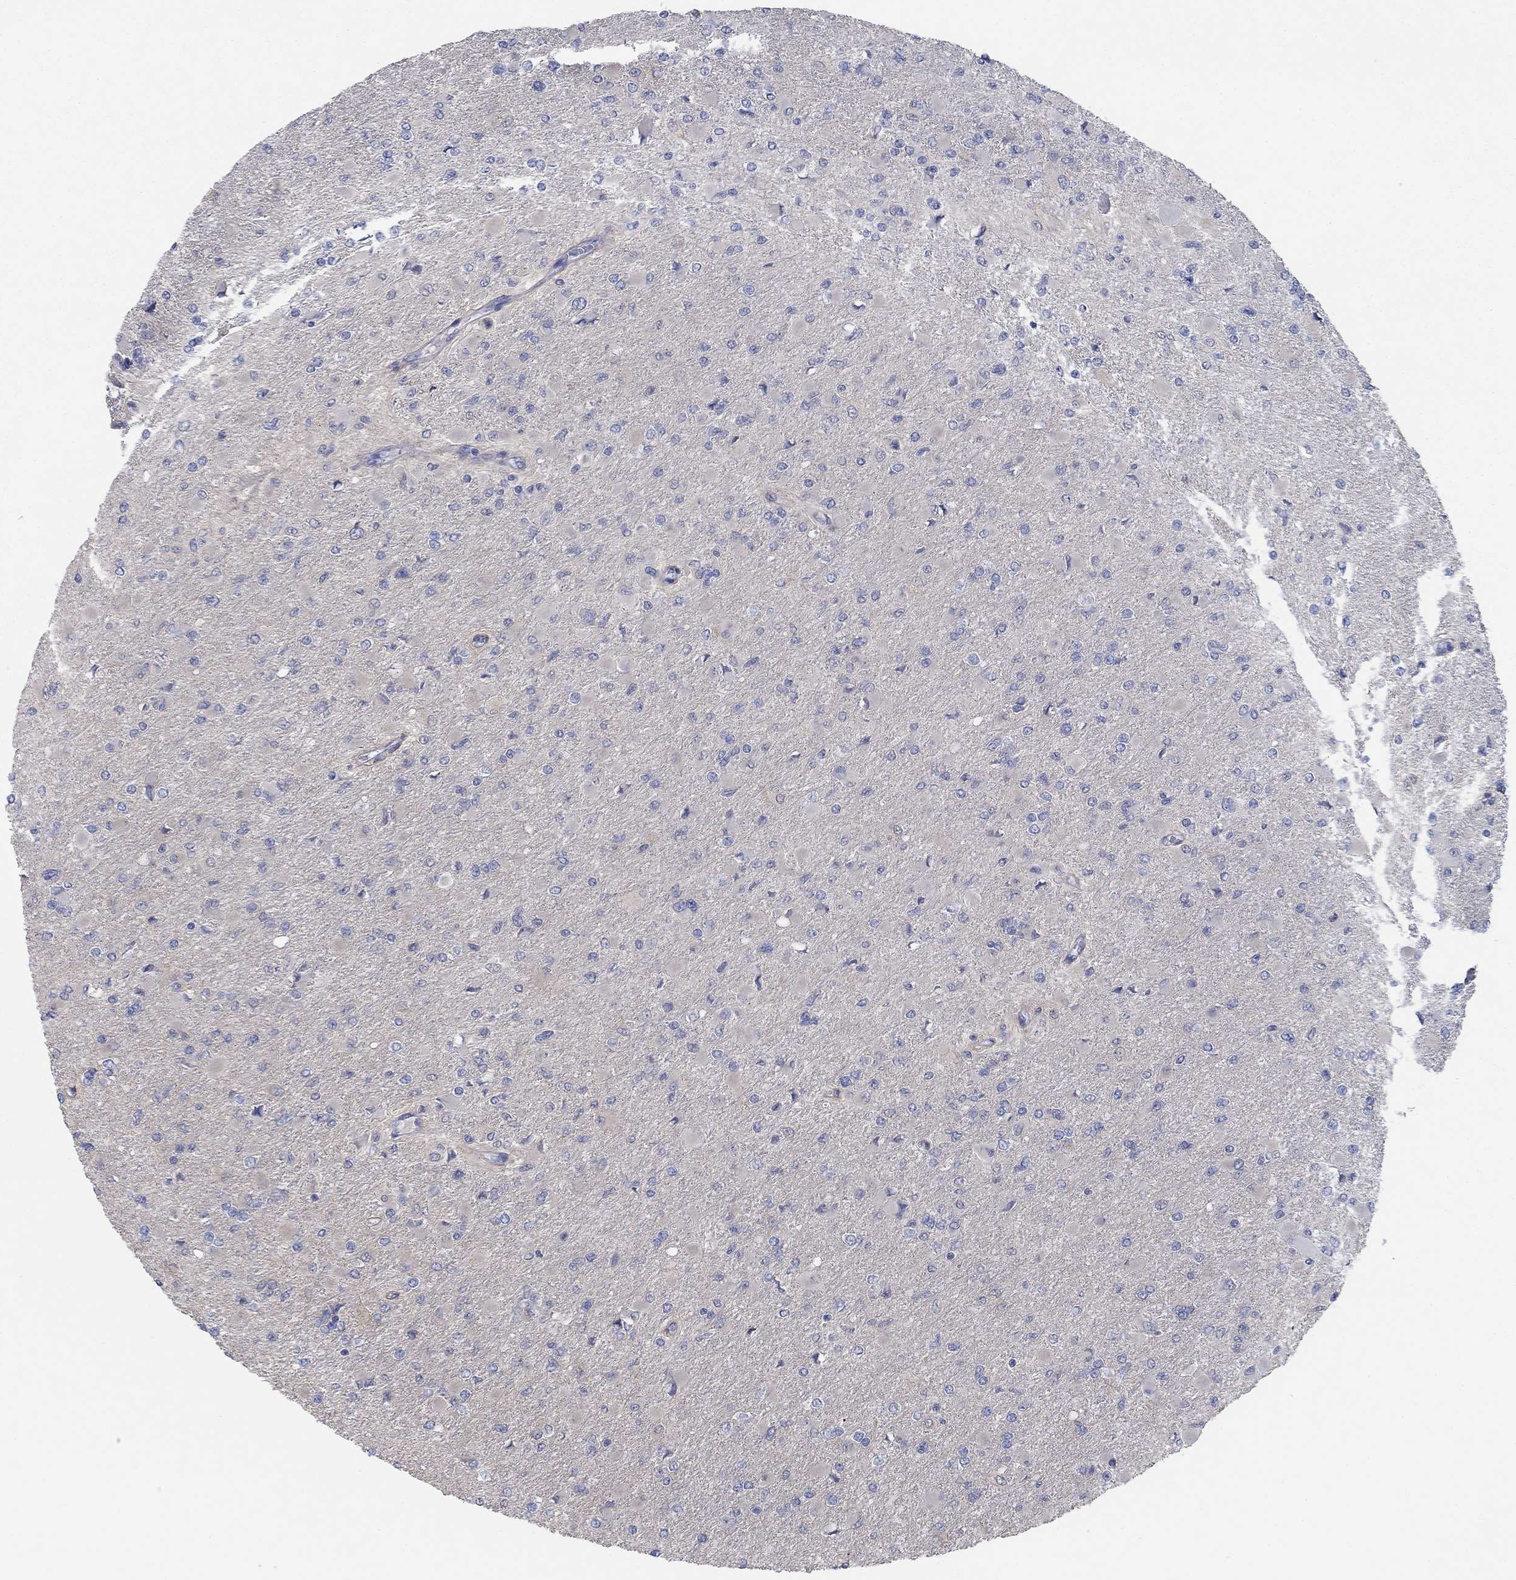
{"staining": {"intensity": "negative", "quantity": "none", "location": "none"}, "tissue": "glioma", "cell_type": "Tumor cells", "image_type": "cancer", "snomed": [{"axis": "morphology", "description": "Glioma, malignant, High grade"}, {"axis": "topography", "description": "Cerebral cortex"}], "caption": "Immunohistochemistry image of neoplastic tissue: human glioma stained with DAB (3,3'-diaminobenzidine) displays no significant protein expression in tumor cells. The staining was performed using DAB (3,3'-diaminobenzidine) to visualize the protein expression in brown, while the nuclei were stained in blue with hematoxylin (Magnification: 20x).", "gene": "APOC3", "patient": {"sex": "female", "age": 36}}